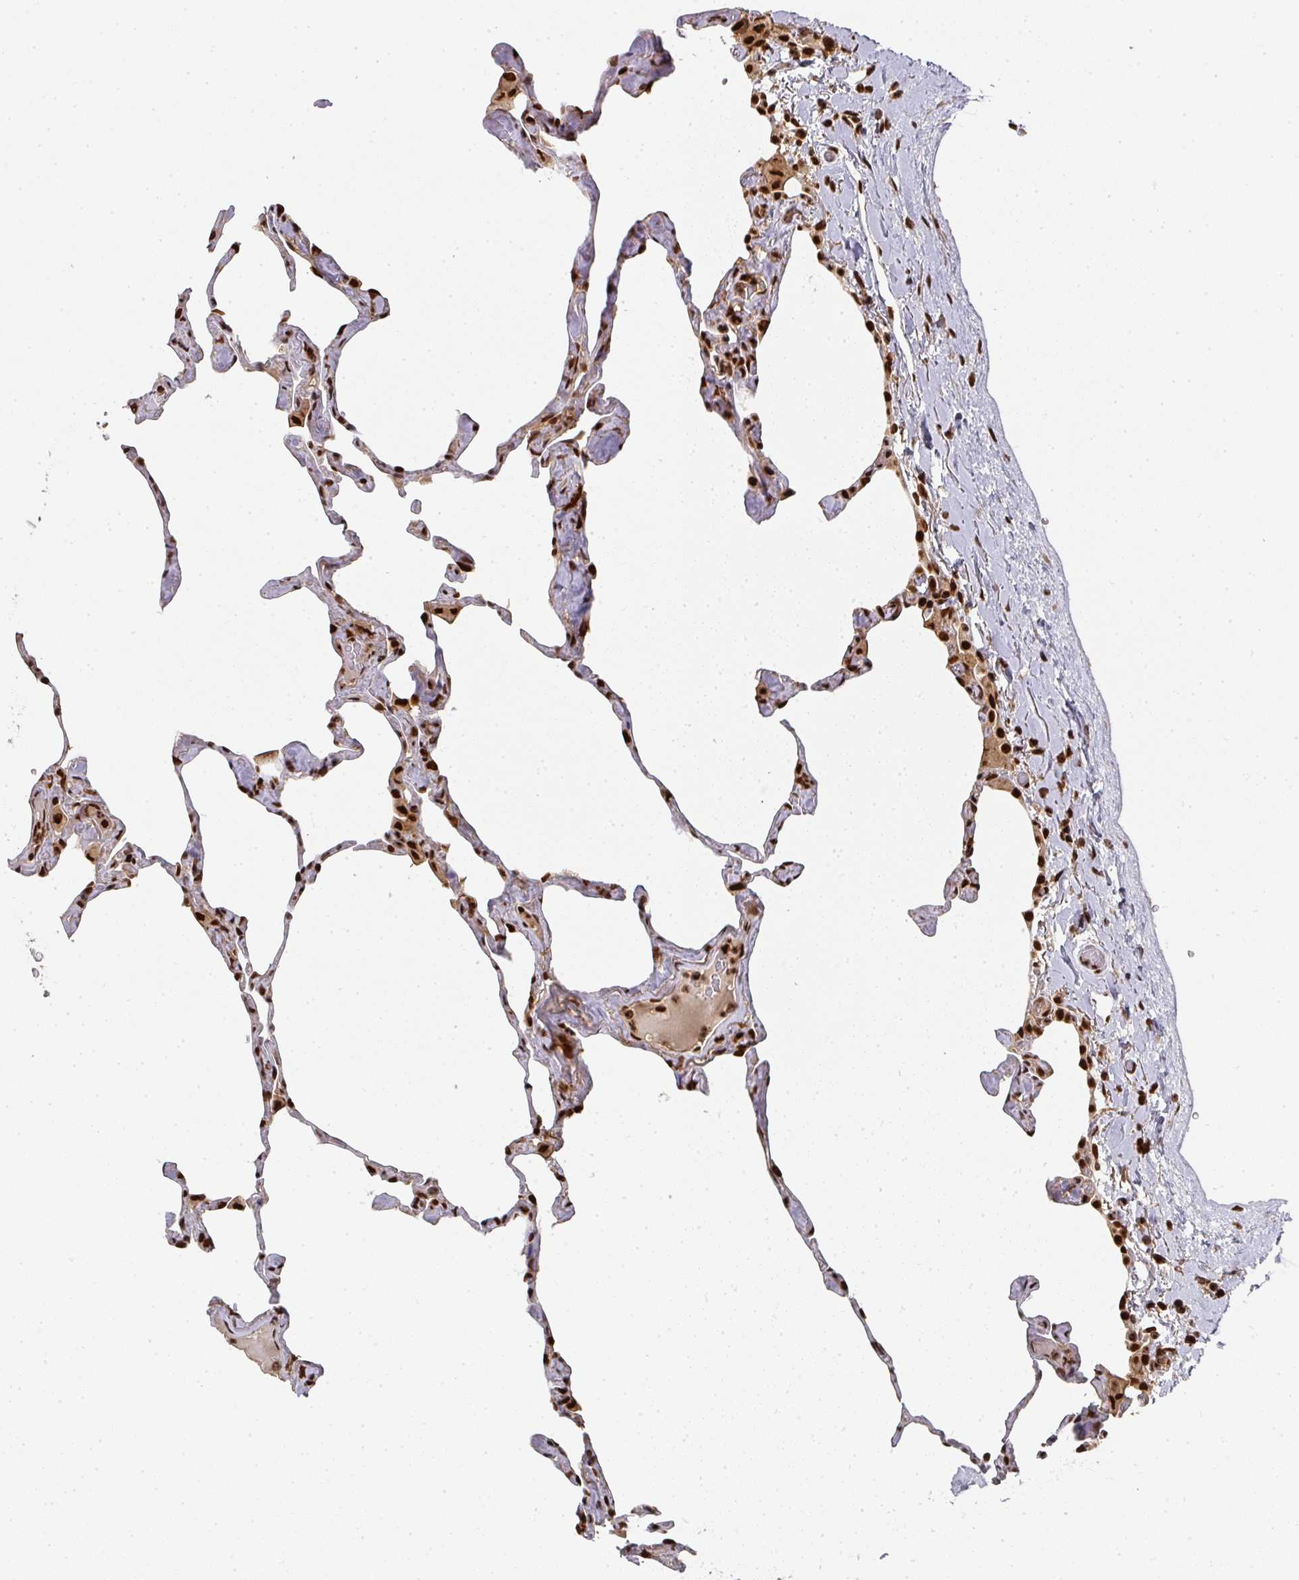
{"staining": {"intensity": "strong", "quantity": "25%-75%", "location": "nuclear"}, "tissue": "lung", "cell_type": "Alveolar cells", "image_type": "normal", "snomed": [{"axis": "morphology", "description": "Normal tissue, NOS"}, {"axis": "topography", "description": "Lung"}], "caption": "DAB (3,3'-diaminobenzidine) immunohistochemical staining of benign lung demonstrates strong nuclear protein expression in approximately 25%-75% of alveolar cells. The staining is performed using DAB (3,3'-diaminobenzidine) brown chromogen to label protein expression. The nuclei are counter-stained blue using hematoxylin.", "gene": "DIDO1", "patient": {"sex": "male", "age": 65}}